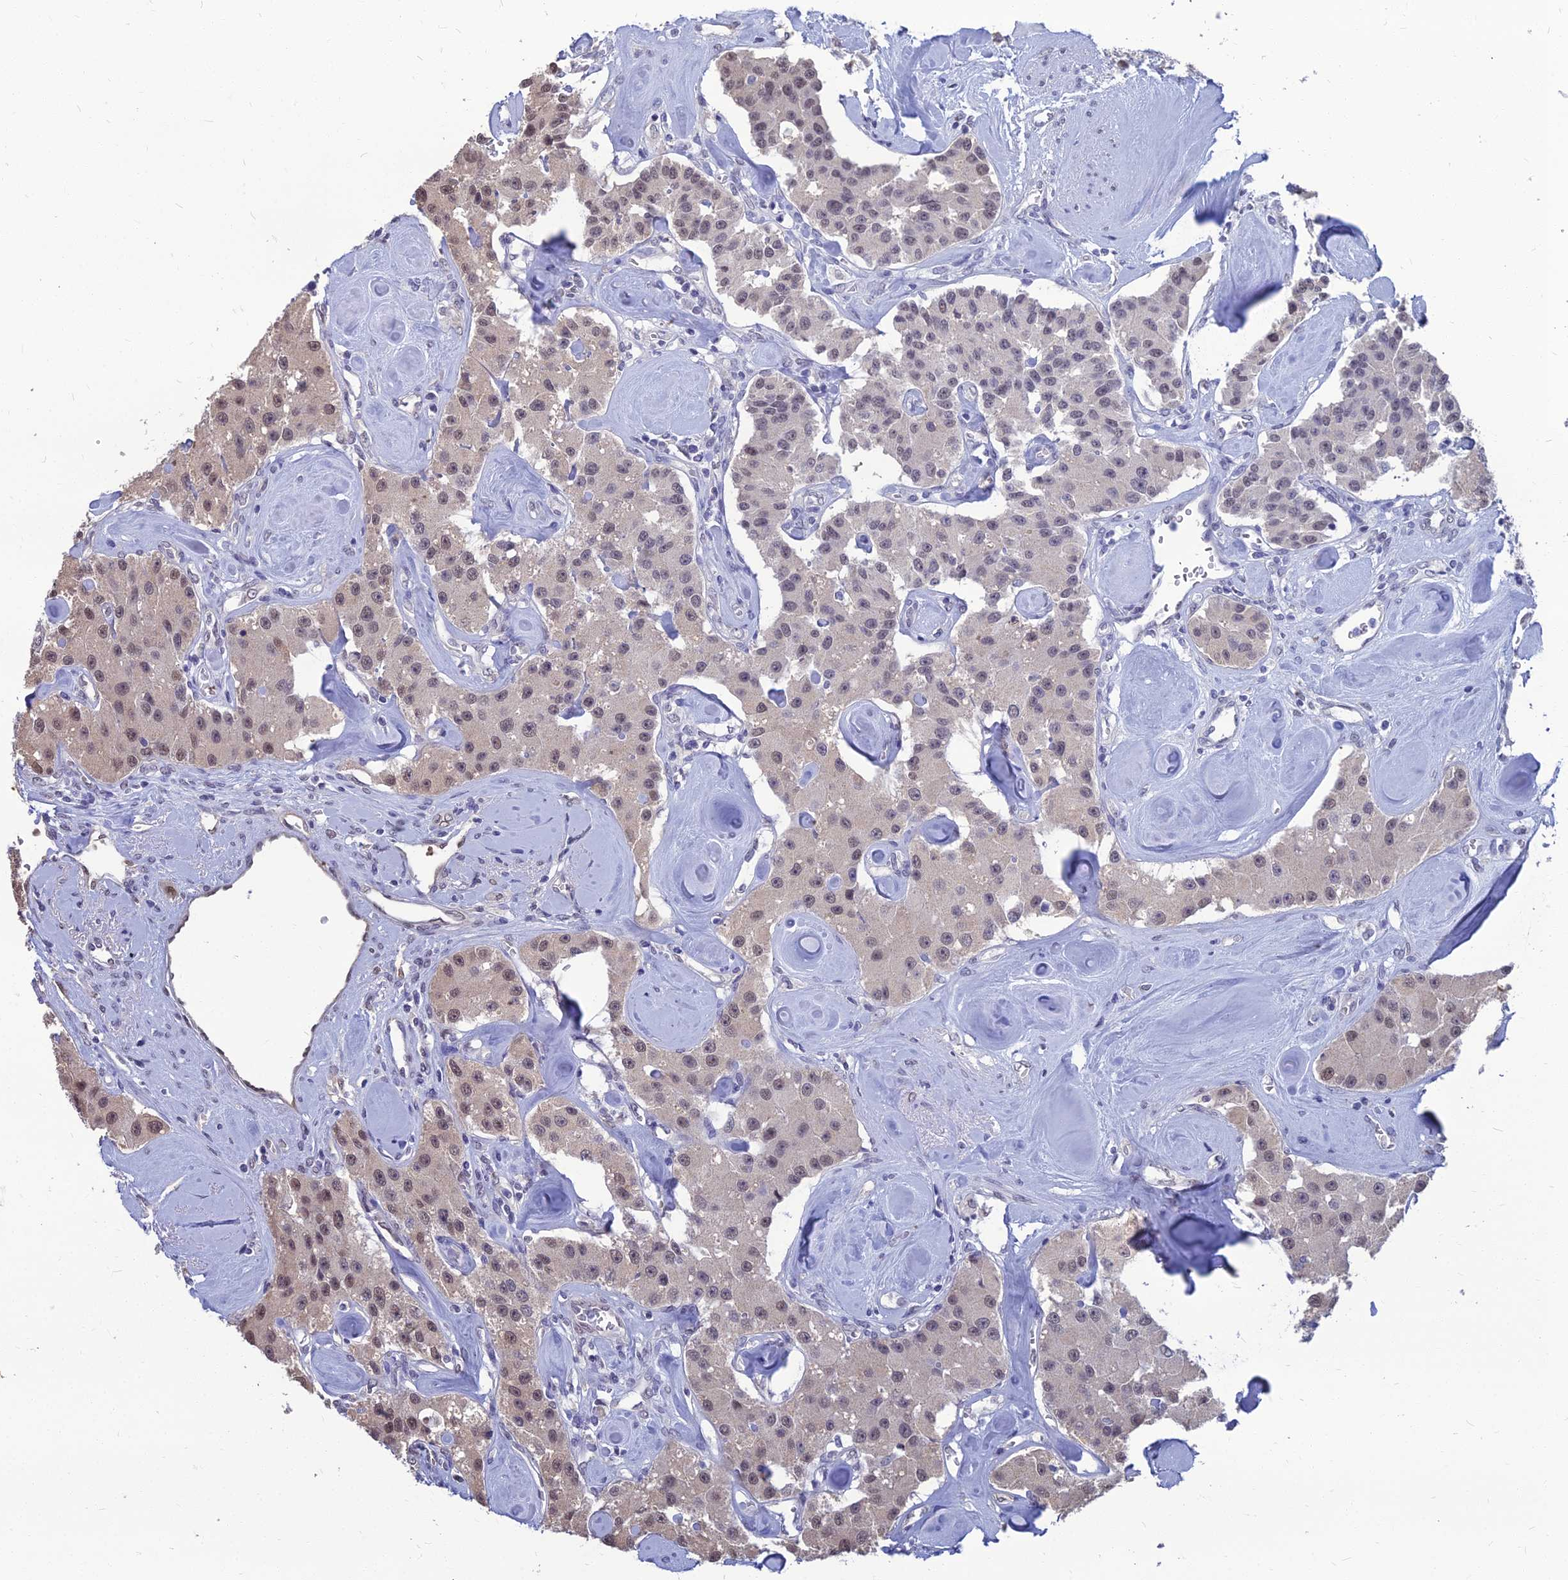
{"staining": {"intensity": "weak", "quantity": "25%-75%", "location": "nuclear"}, "tissue": "carcinoid", "cell_type": "Tumor cells", "image_type": "cancer", "snomed": [{"axis": "morphology", "description": "Carcinoid, malignant, NOS"}, {"axis": "topography", "description": "Pancreas"}], "caption": "Immunohistochemistry (IHC) (DAB (3,3'-diaminobenzidine)) staining of human carcinoid displays weak nuclear protein positivity in about 25%-75% of tumor cells.", "gene": "SRSF7", "patient": {"sex": "male", "age": 41}}